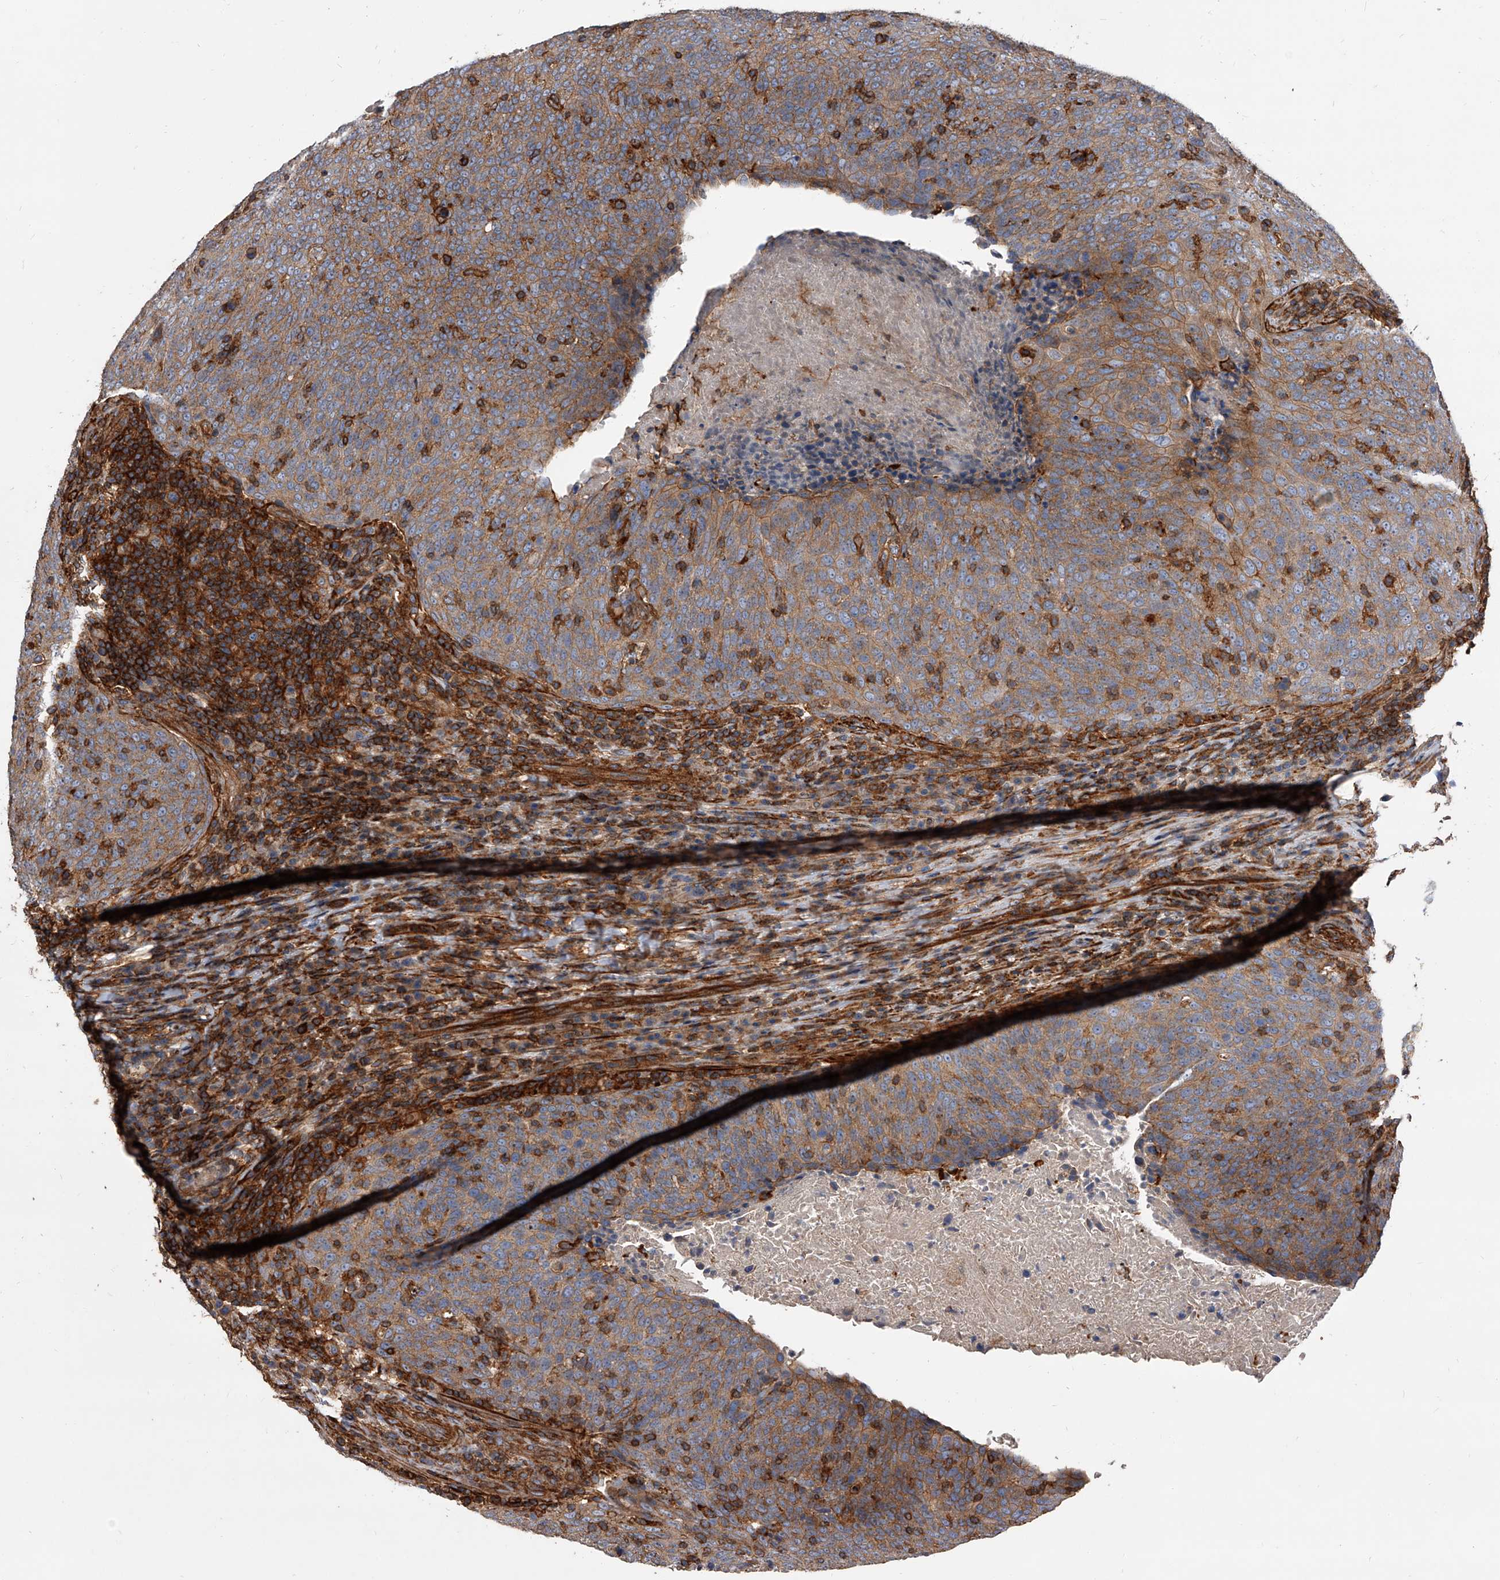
{"staining": {"intensity": "moderate", "quantity": ">75%", "location": "cytoplasmic/membranous"}, "tissue": "head and neck cancer", "cell_type": "Tumor cells", "image_type": "cancer", "snomed": [{"axis": "morphology", "description": "Squamous cell carcinoma, NOS"}, {"axis": "morphology", "description": "Squamous cell carcinoma, metastatic, NOS"}, {"axis": "topography", "description": "Lymph node"}, {"axis": "topography", "description": "Head-Neck"}], "caption": "Head and neck cancer was stained to show a protein in brown. There is medium levels of moderate cytoplasmic/membranous staining in about >75% of tumor cells.", "gene": "PISD", "patient": {"sex": "male", "age": 62}}